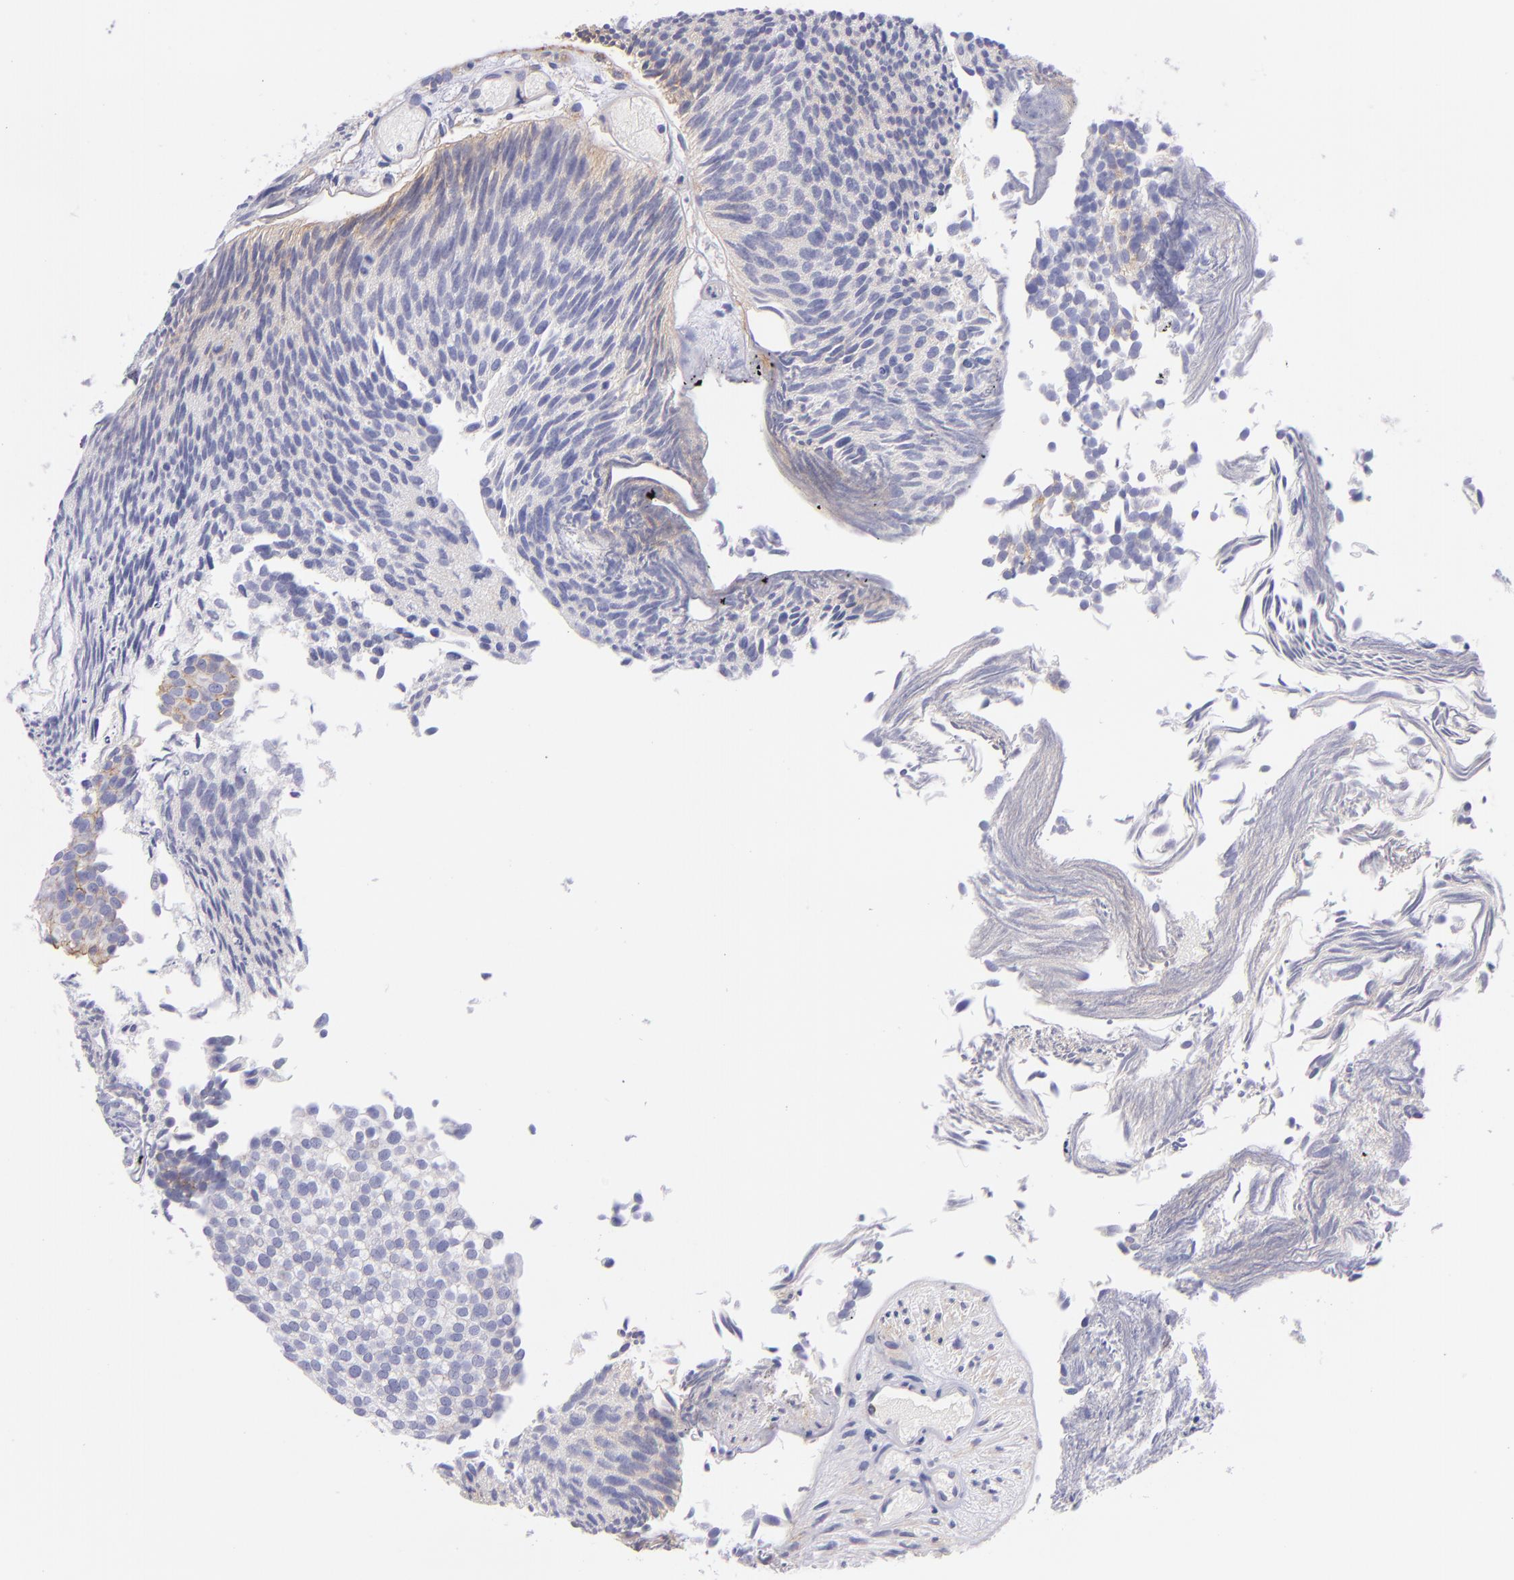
{"staining": {"intensity": "negative", "quantity": "none", "location": "none"}, "tissue": "urothelial cancer", "cell_type": "Tumor cells", "image_type": "cancer", "snomed": [{"axis": "morphology", "description": "Urothelial carcinoma, Low grade"}, {"axis": "topography", "description": "Urinary bladder"}], "caption": "DAB (3,3'-diaminobenzidine) immunohistochemical staining of human urothelial cancer demonstrates no significant expression in tumor cells.", "gene": "CD81", "patient": {"sex": "male", "age": 84}}